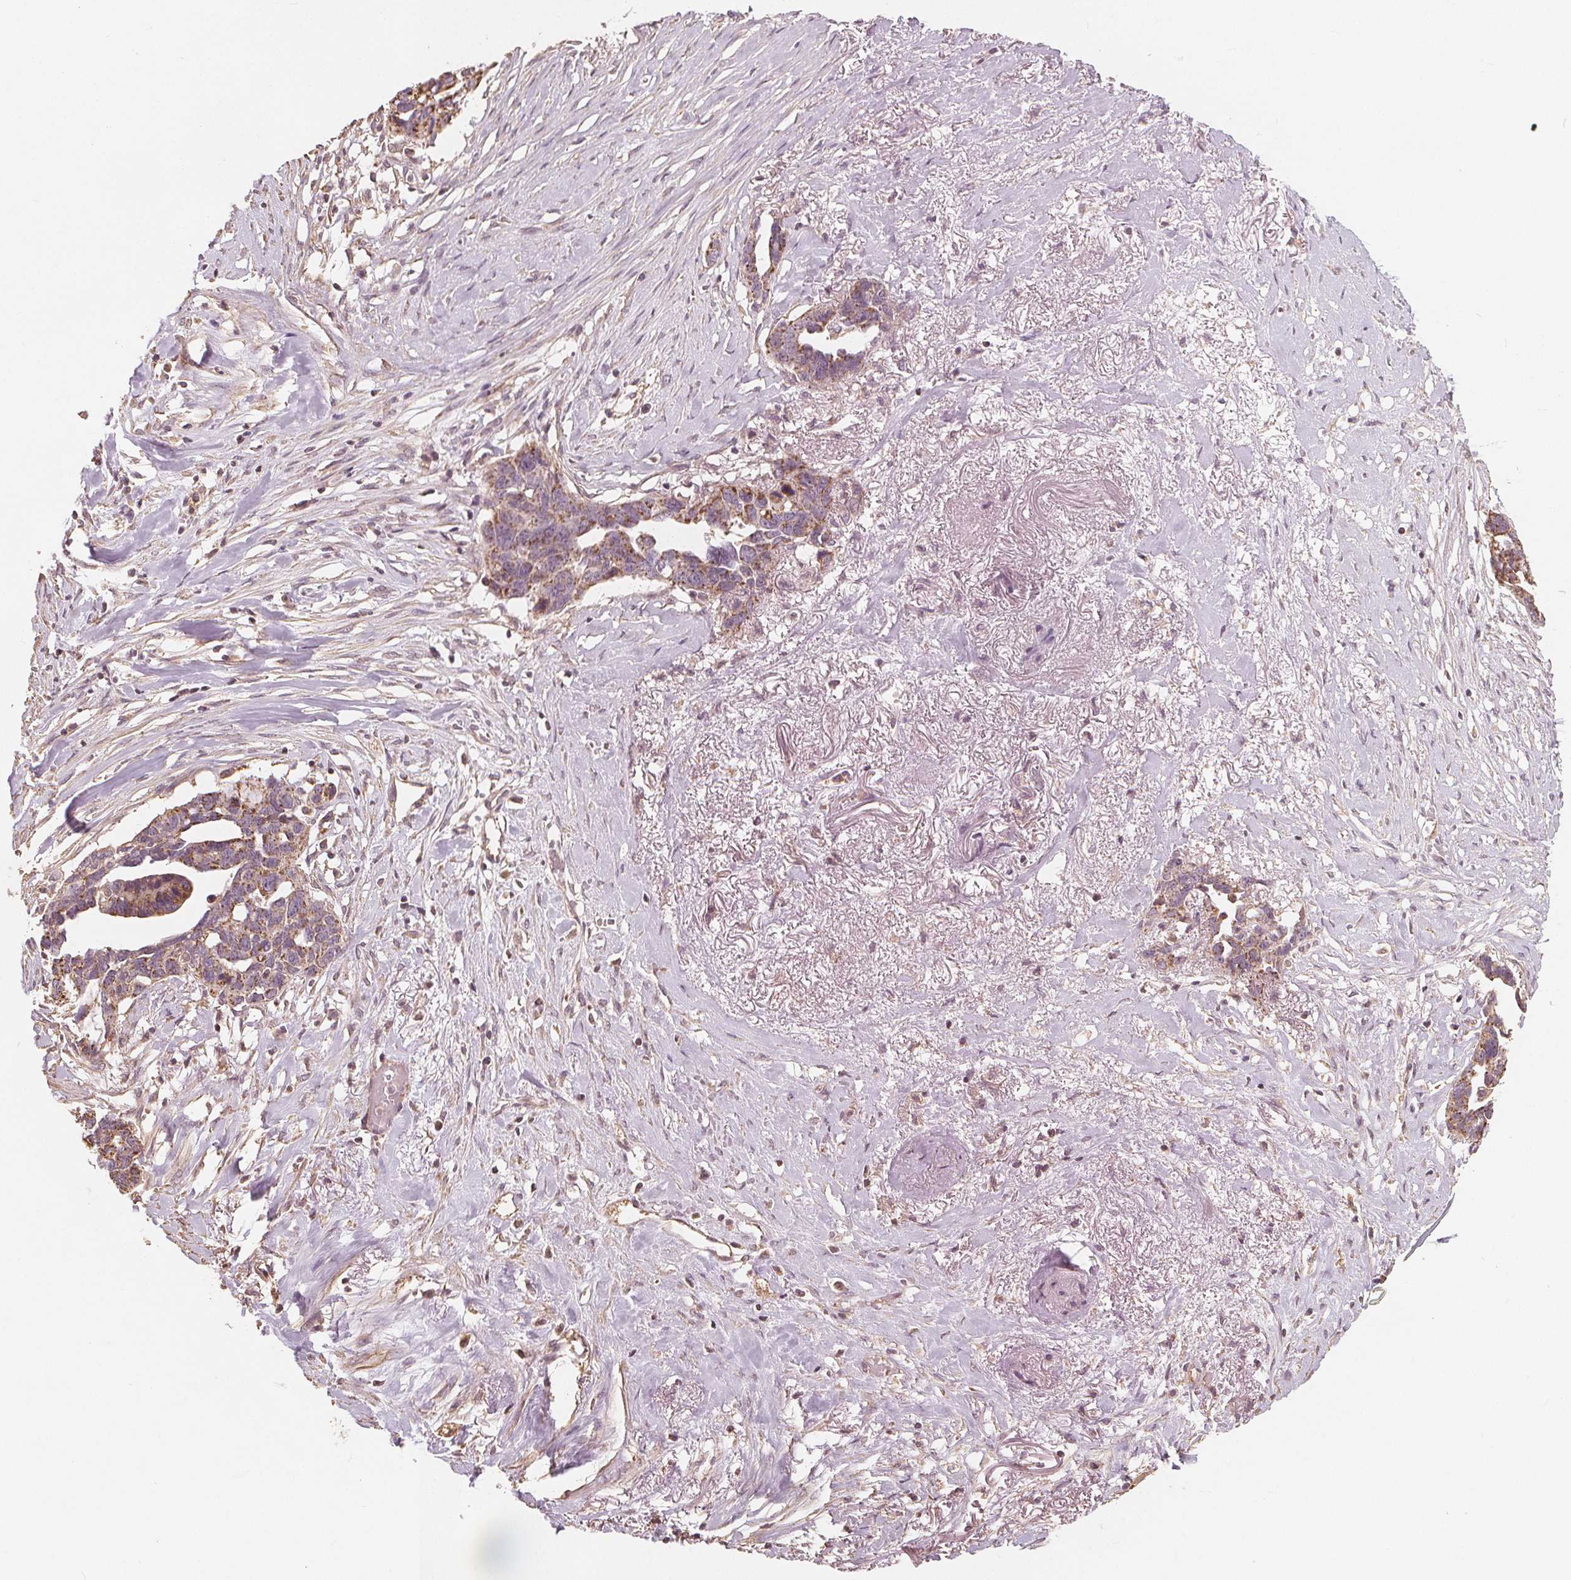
{"staining": {"intensity": "moderate", "quantity": ">75%", "location": "cytoplasmic/membranous"}, "tissue": "ovarian cancer", "cell_type": "Tumor cells", "image_type": "cancer", "snomed": [{"axis": "morphology", "description": "Cystadenocarcinoma, serous, NOS"}, {"axis": "topography", "description": "Ovary"}], "caption": "The photomicrograph demonstrates a brown stain indicating the presence of a protein in the cytoplasmic/membranous of tumor cells in serous cystadenocarcinoma (ovarian). (DAB IHC with brightfield microscopy, high magnification).", "gene": "PEX26", "patient": {"sex": "female", "age": 69}}